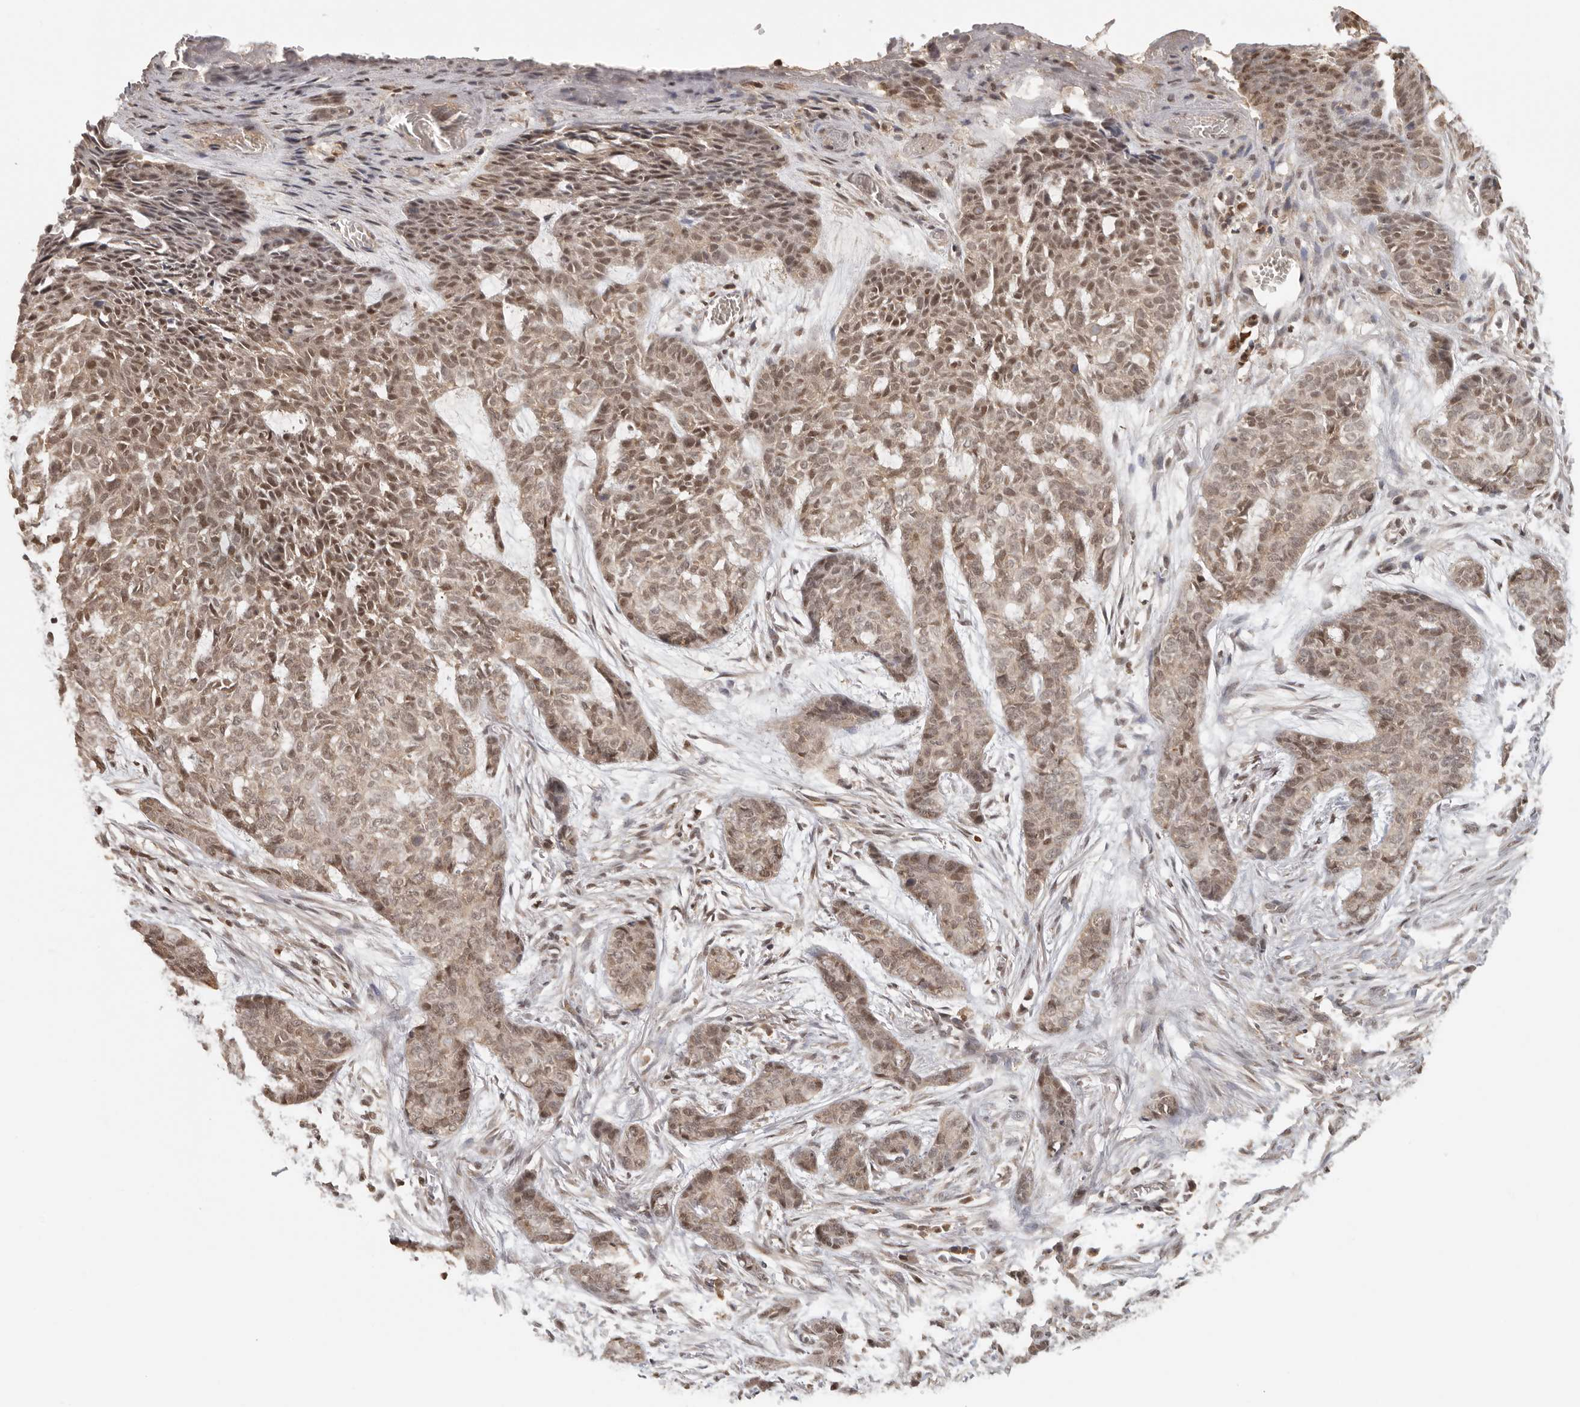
{"staining": {"intensity": "moderate", "quantity": ">75%", "location": "nuclear"}, "tissue": "skin cancer", "cell_type": "Tumor cells", "image_type": "cancer", "snomed": [{"axis": "morphology", "description": "Basal cell carcinoma"}, {"axis": "topography", "description": "Skin"}], "caption": "Skin basal cell carcinoma stained for a protein demonstrates moderate nuclear positivity in tumor cells.", "gene": "PSMA5", "patient": {"sex": "female", "age": 64}}